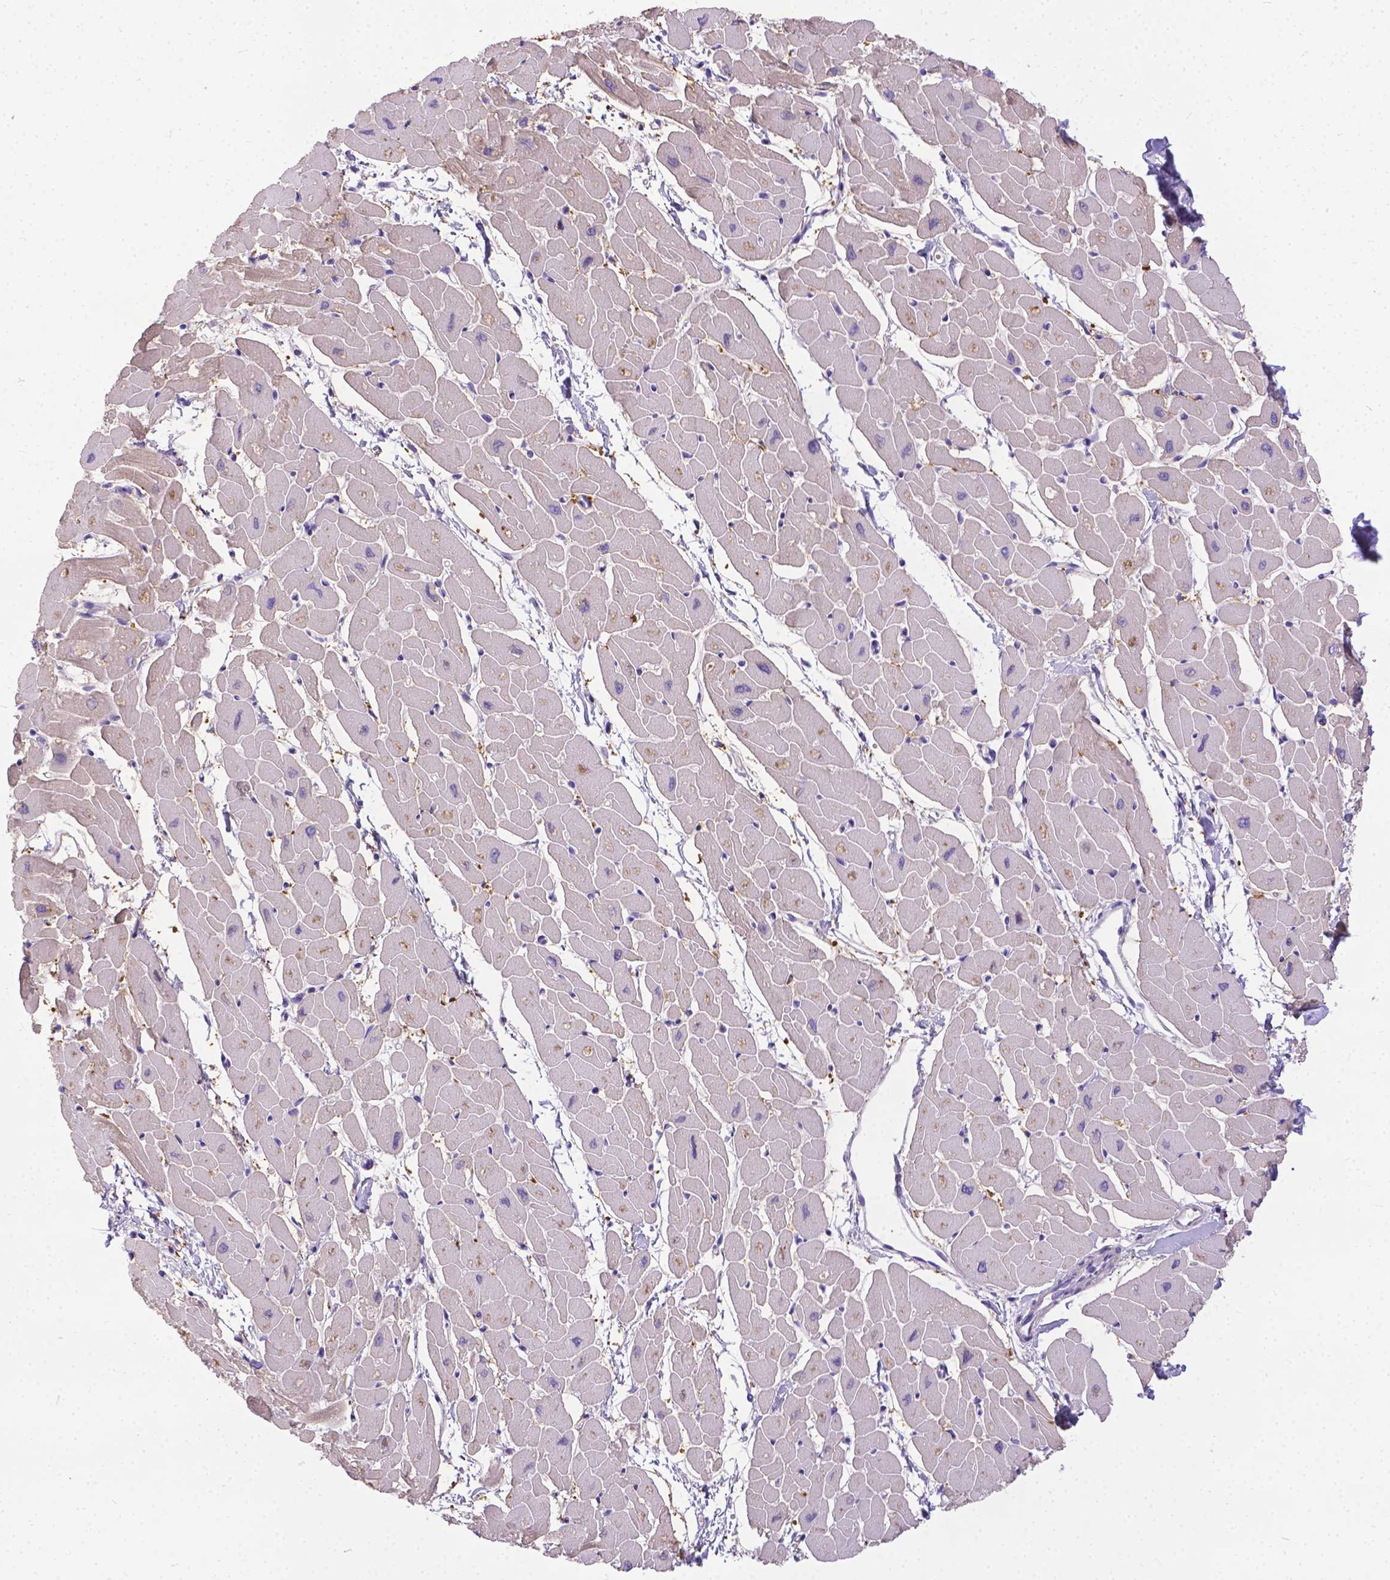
{"staining": {"intensity": "weak", "quantity": ">75%", "location": "cytoplasmic/membranous"}, "tissue": "heart muscle", "cell_type": "Cardiomyocytes", "image_type": "normal", "snomed": [{"axis": "morphology", "description": "Normal tissue, NOS"}, {"axis": "topography", "description": "Heart"}], "caption": "Cardiomyocytes reveal weak cytoplasmic/membranous positivity in approximately >75% of cells in unremarkable heart muscle. (brown staining indicates protein expression, while blue staining denotes nuclei).", "gene": "TTLL6", "patient": {"sex": "male", "age": 57}}